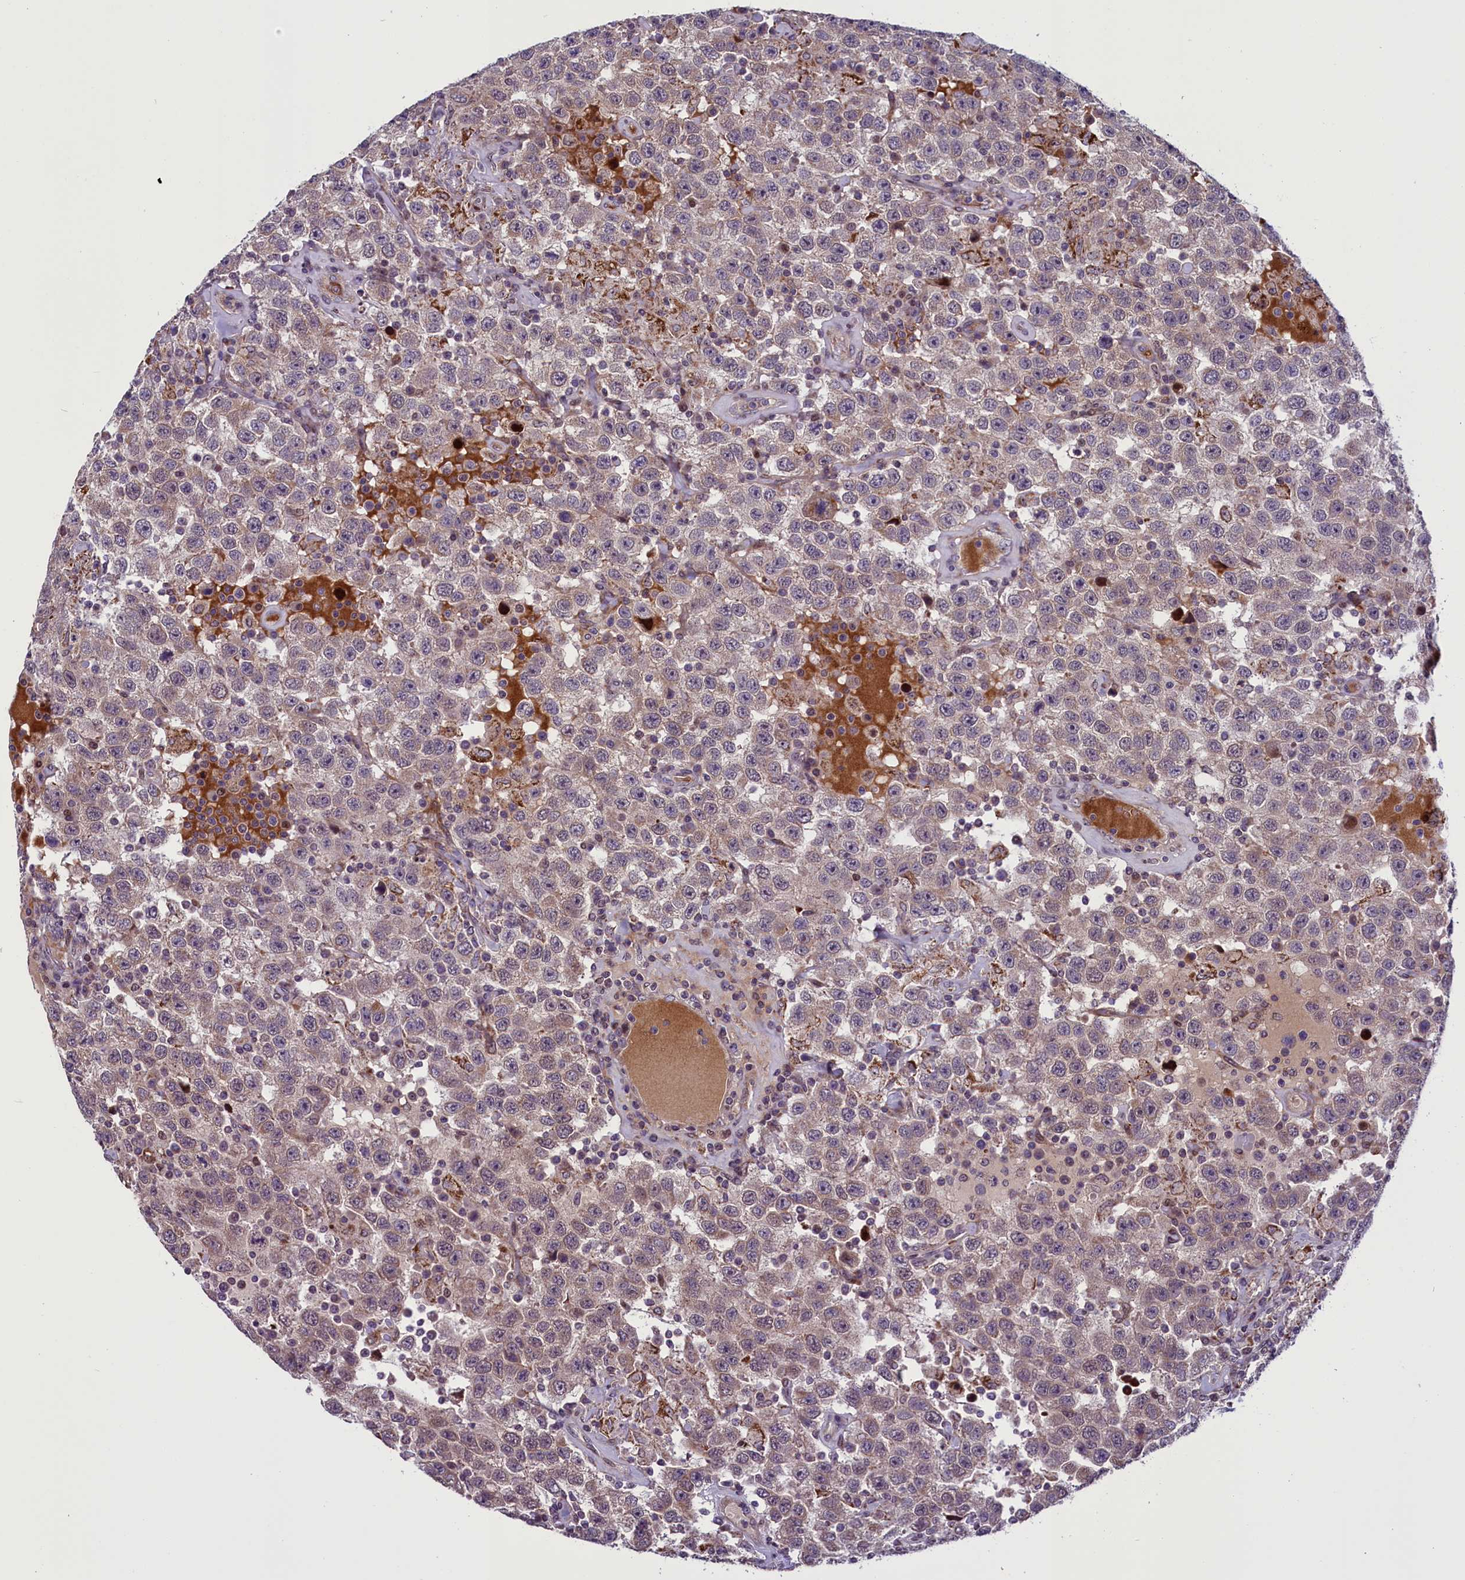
{"staining": {"intensity": "weak", "quantity": "<25%", "location": "cytoplasmic/membranous"}, "tissue": "testis cancer", "cell_type": "Tumor cells", "image_type": "cancer", "snomed": [{"axis": "morphology", "description": "Seminoma, NOS"}, {"axis": "topography", "description": "Testis"}], "caption": "Tumor cells show no significant positivity in testis cancer.", "gene": "MIEF2", "patient": {"sex": "male", "age": 41}}